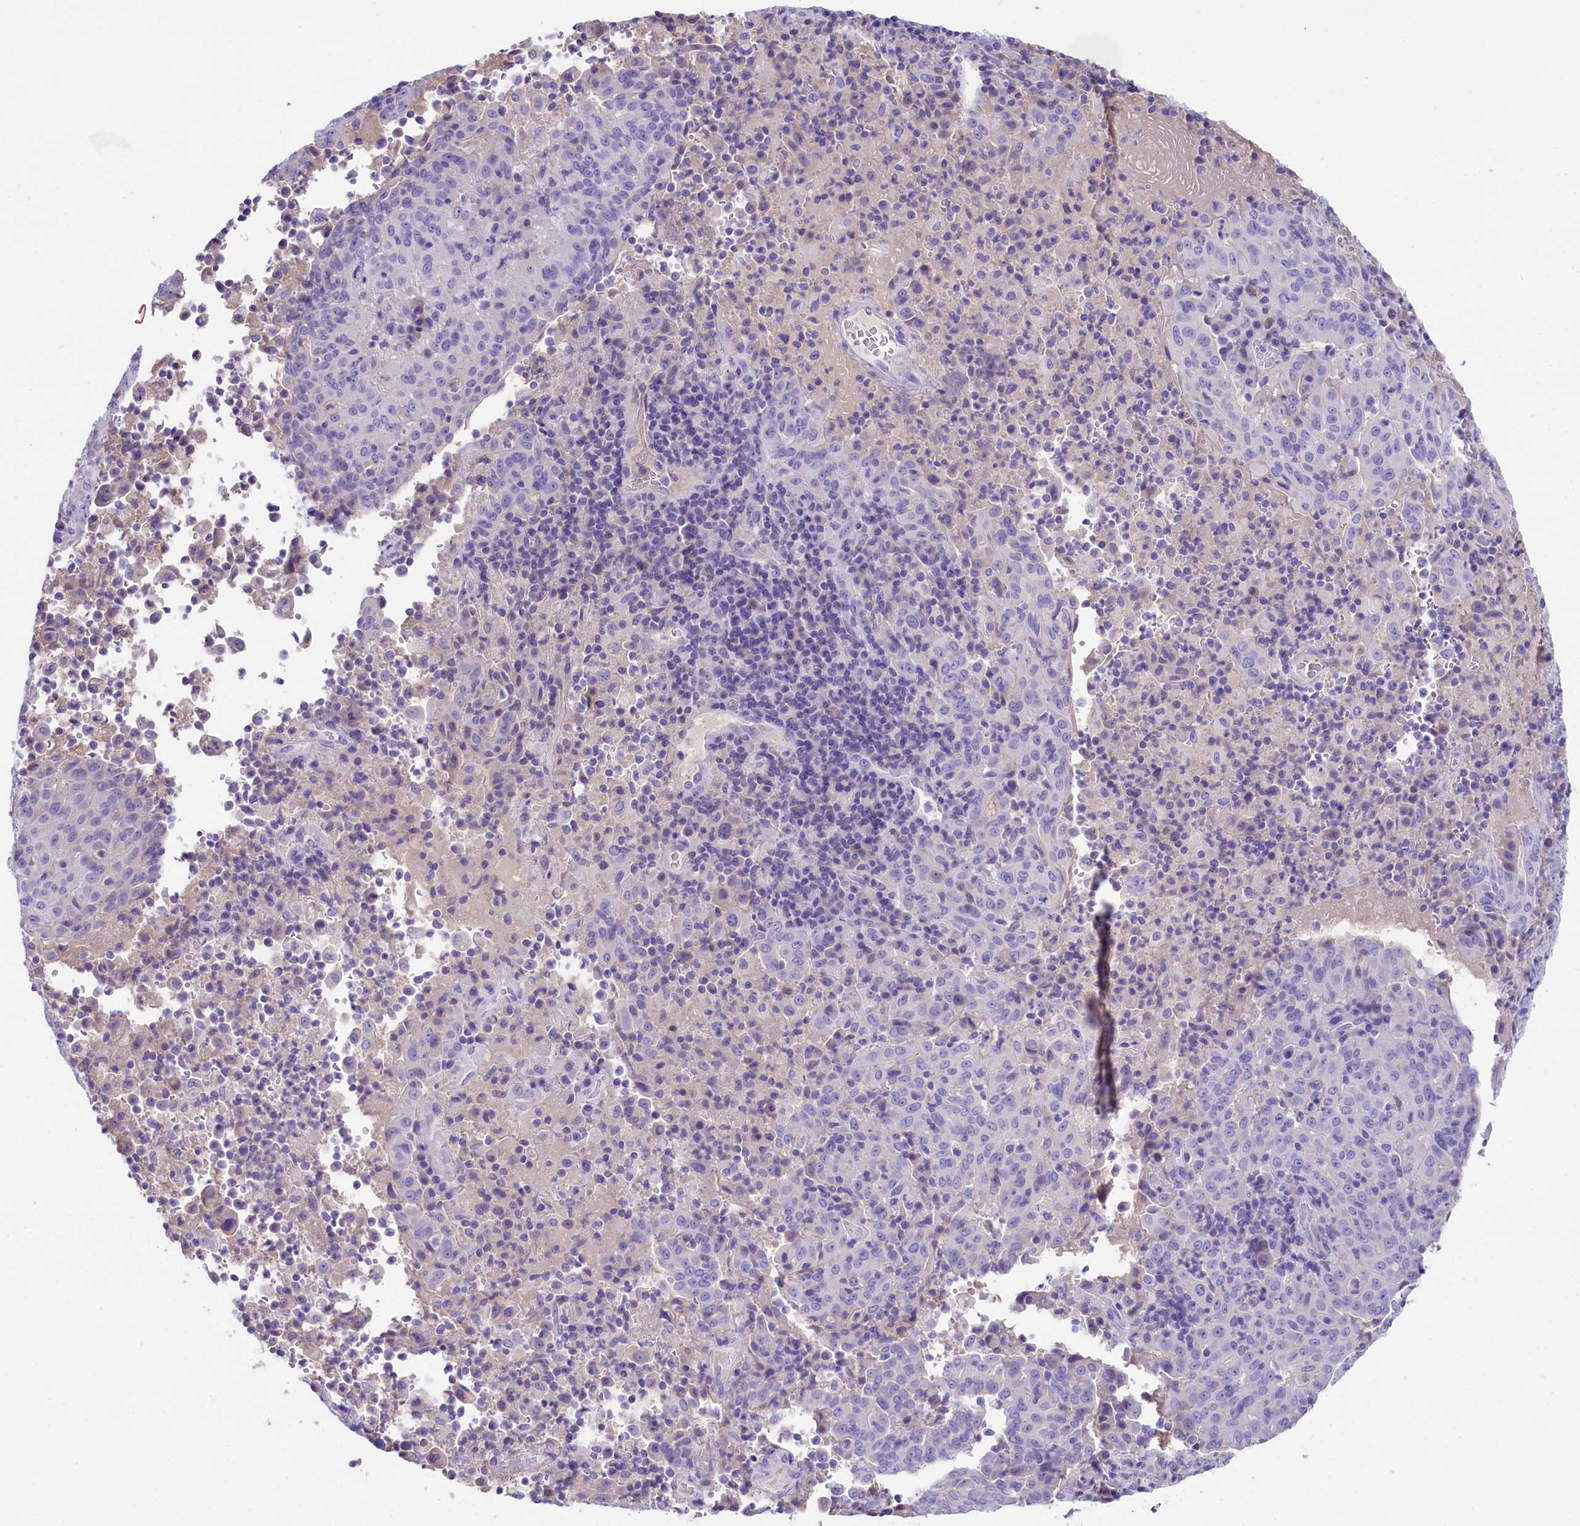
{"staining": {"intensity": "negative", "quantity": "none", "location": "none"}, "tissue": "pancreatic cancer", "cell_type": "Tumor cells", "image_type": "cancer", "snomed": [{"axis": "morphology", "description": "Adenocarcinoma, NOS"}, {"axis": "topography", "description": "Pancreas"}], "caption": "An immunohistochemistry photomicrograph of pancreatic cancer is shown. There is no staining in tumor cells of pancreatic cancer.", "gene": "SKIDA1", "patient": {"sex": "male", "age": 63}}